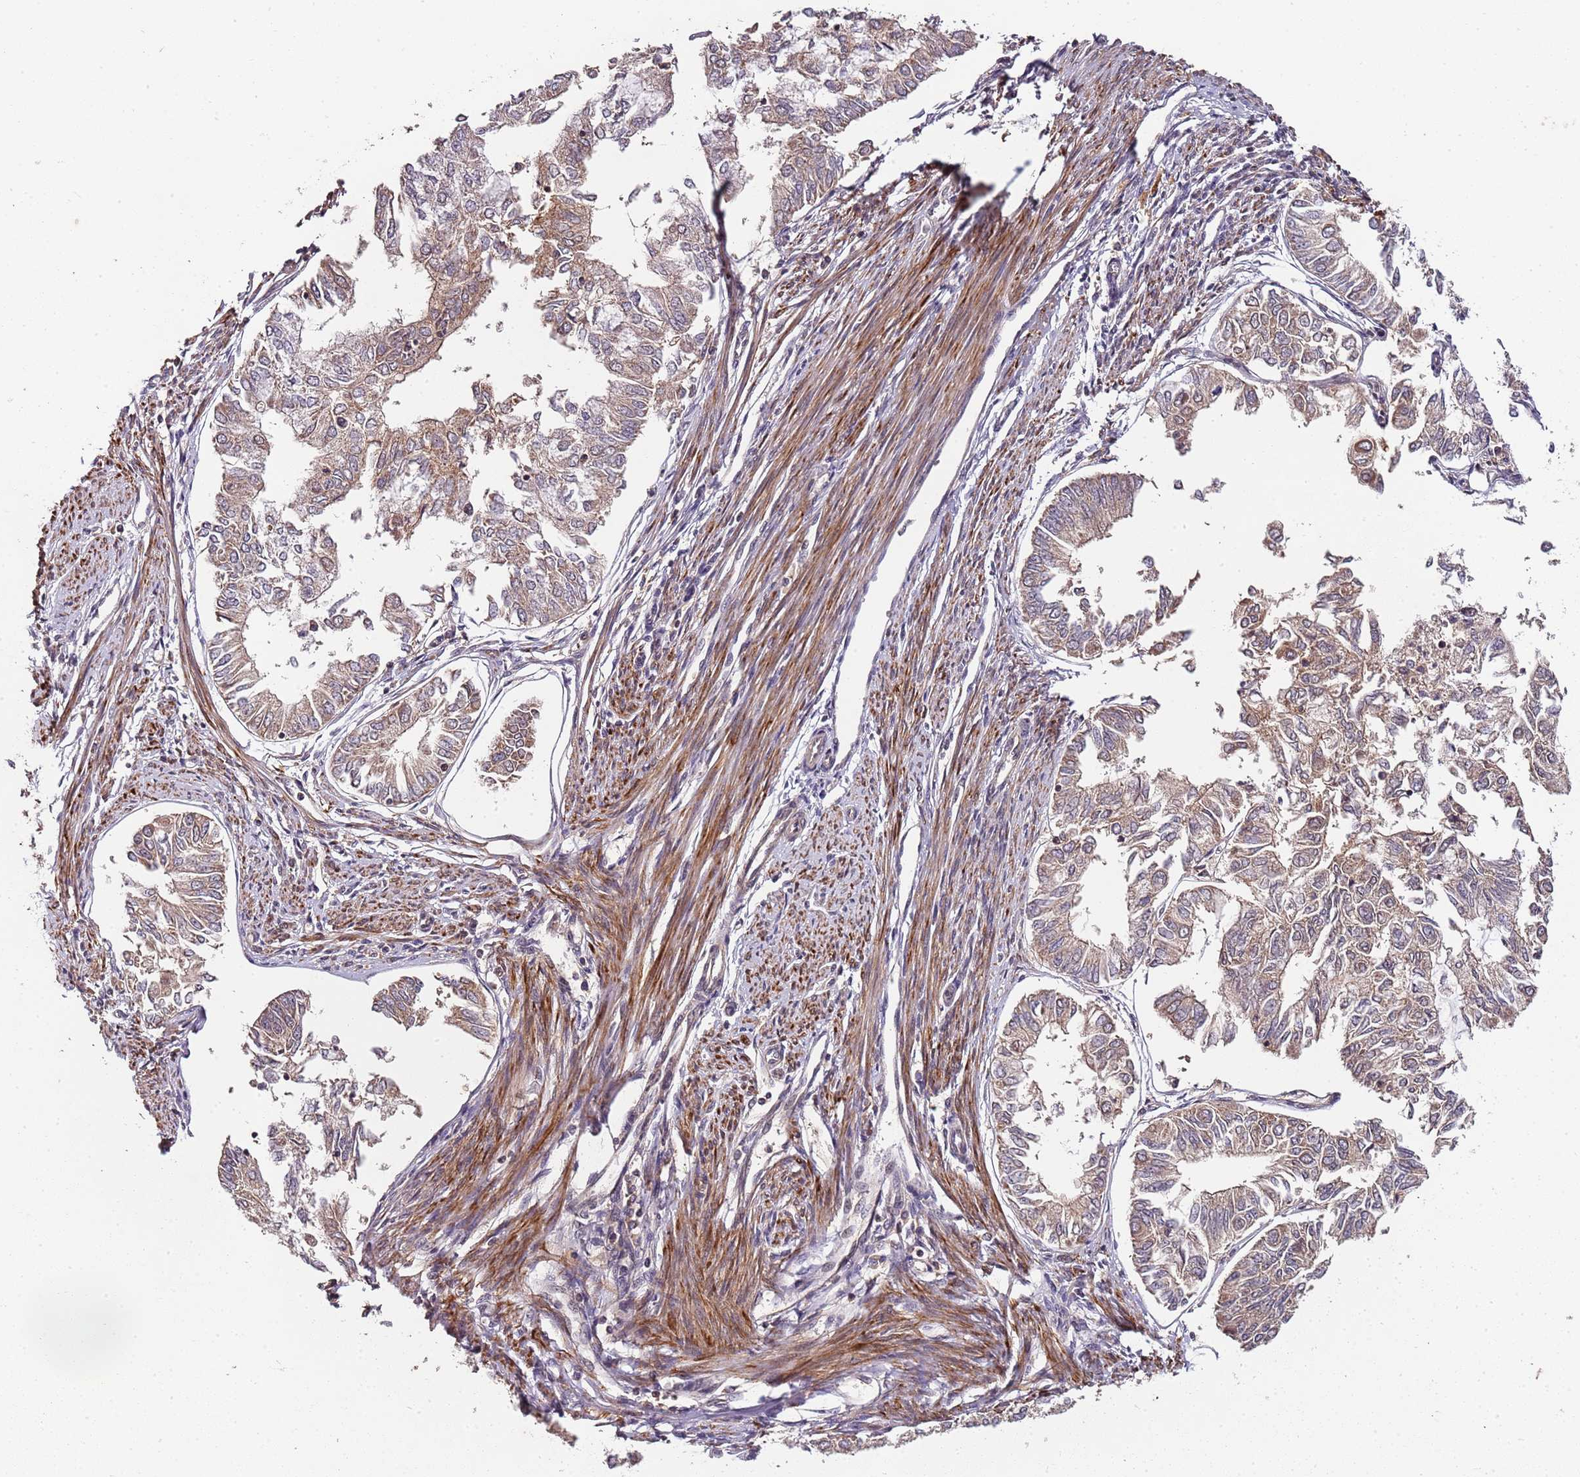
{"staining": {"intensity": "weak", "quantity": ">75%", "location": "cytoplasmic/membranous"}, "tissue": "endometrial cancer", "cell_type": "Tumor cells", "image_type": "cancer", "snomed": [{"axis": "morphology", "description": "Adenocarcinoma, NOS"}, {"axis": "topography", "description": "Endometrium"}], "caption": "This is a histology image of immunohistochemistry (IHC) staining of endometrial cancer (adenocarcinoma), which shows weak positivity in the cytoplasmic/membranous of tumor cells.", "gene": "LIN37", "patient": {"sex": "female", "age": 68}}